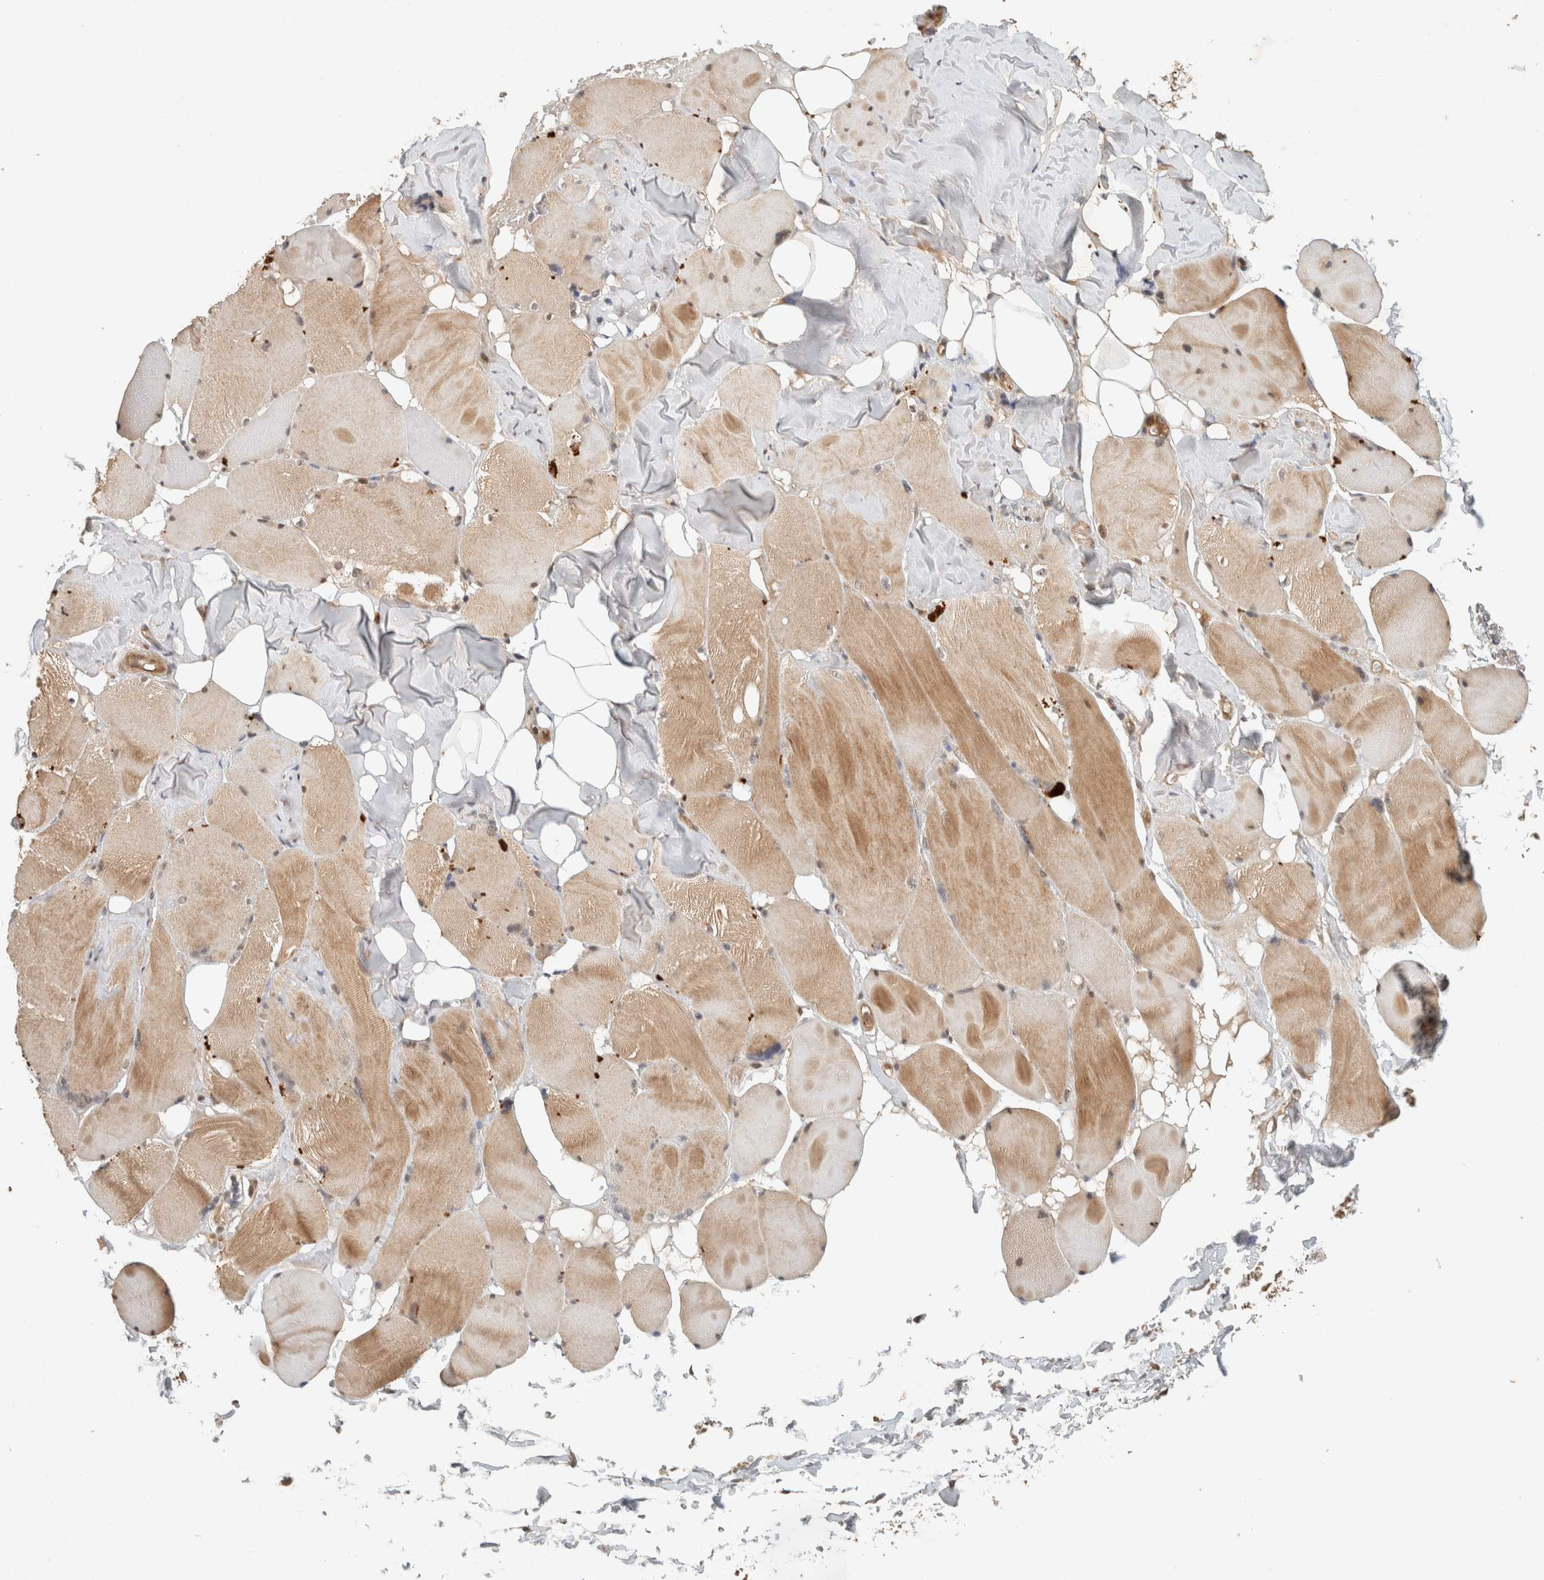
{"staining": {"intensity": "moderate", "quantity": "25%-75%", "location": "cytoplasmic/membranous"}, "tissue": "skeletal muscle", "cell_type": "Myocytes", "image_type": "normal", "snomed": [{"axis": "morphology", "description": "Normal tissue, NOS"}, {"axis": "topography", "description": "Skin"}, {"axis": "topography", "description": "Skeletal muscle"}], "caption": "Immunohistochemistry (IHC) histopathology image of unremarkable skeletal muscle: human skeletal muscle stained using immunohistochemistry exhibits medium levels of moderate protein expression localized specifically in the cytoplasmic/membranous of myocytes, appearing as a cytoplasmic/membranous brown color.", "gene": "CAAP1", "patient": {"sex": "male", "age": 83}}